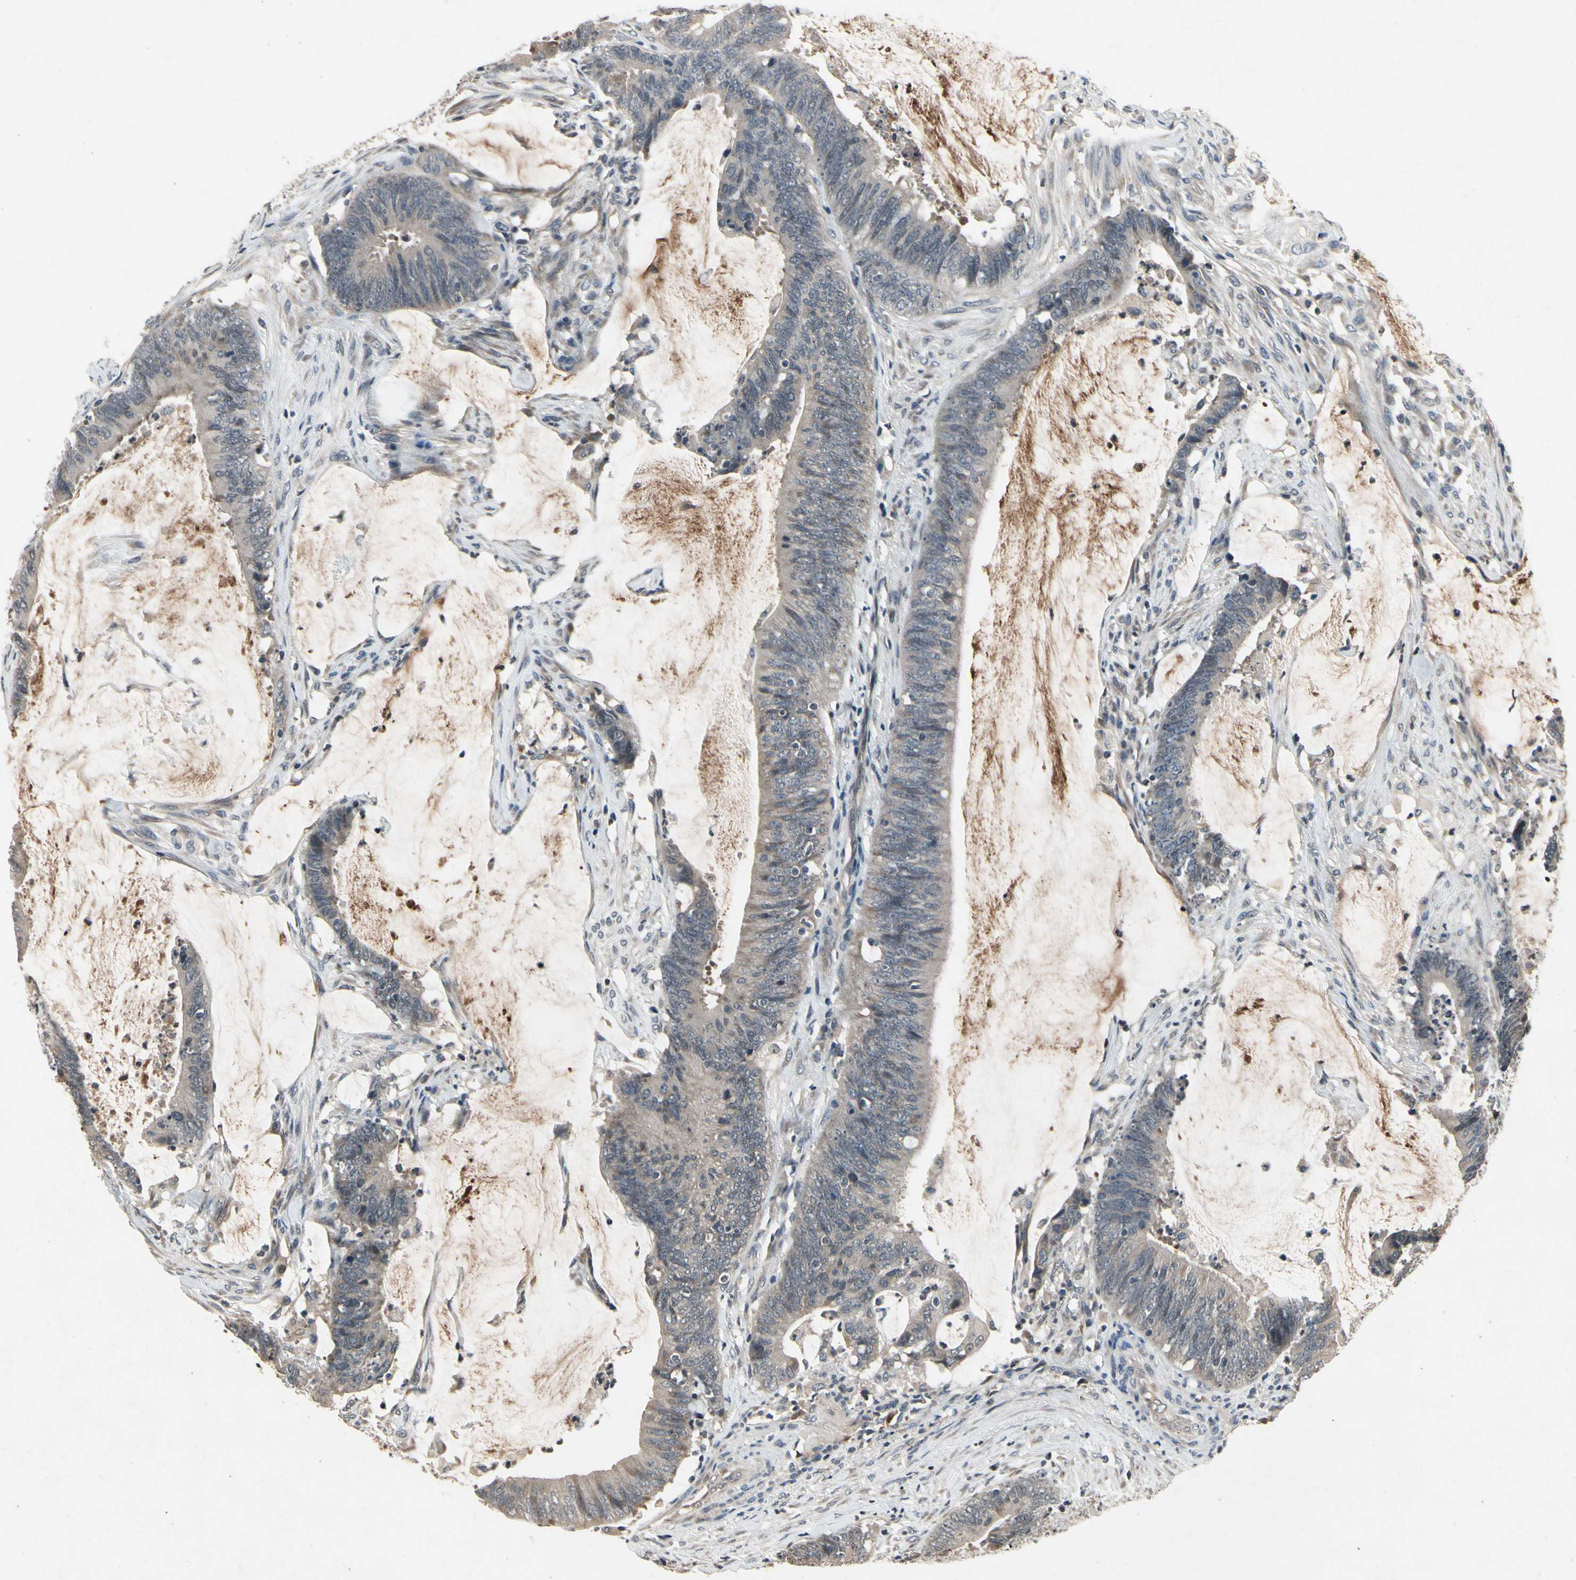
{"staining": {"intensity": "weak", "quantity": "25%-75%", "location": "cytoplasmic/membranous"}, "tissue": "colorectal cancer", "cell_type": "Tumor cells", "image_type": "cancer", "snomed": [{"axis": "morphology", "description": "Adenocarcinoma, NOS"}, {"axis": "topography", "description": "Rectum"}], "caption": "There is low levels of weak cytoplasmic/membranous staining in tumor cells of colorectal adenocarcinoma, as demonstrated by immunohistochemical staining (brown color).", "gene": "DPY19L3", "patient": {"sex": "female", "age": 66}}